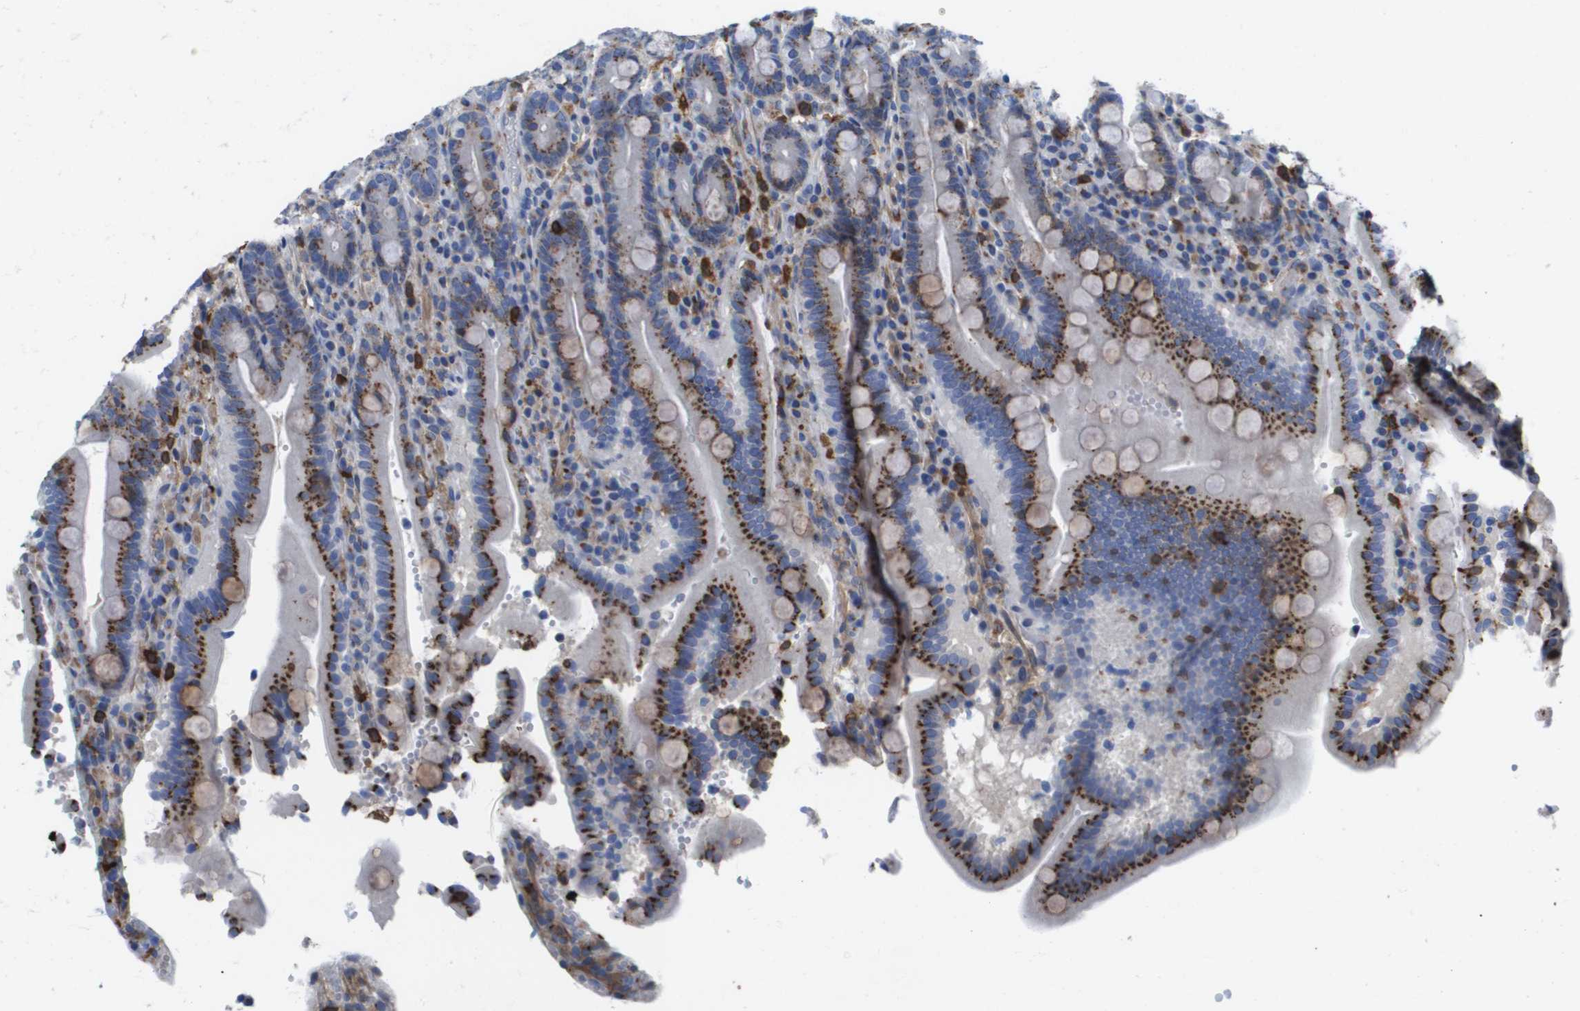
{"staining": {"intensity": "strong", "quantity": ">75%", "location": "cytoplasmic/membranous"}, "tissue": "duodenum", "cell_type": "Glandular cells", "image_type": "normal", "snomed": [{"axis": "morphology", "description": "Normal tissue, NOS"}, {"axis": "topography", "description": "Small intestine, NOS"}], "caption": "Immunohistochemical staining of unremarkable human duodenum demonstrates high levels of strong cytoplasmic/membranous staining in about >75% of glandular cells.", "gene": "SLC37A2", "patient": {"sex": "female", "age": 71}}